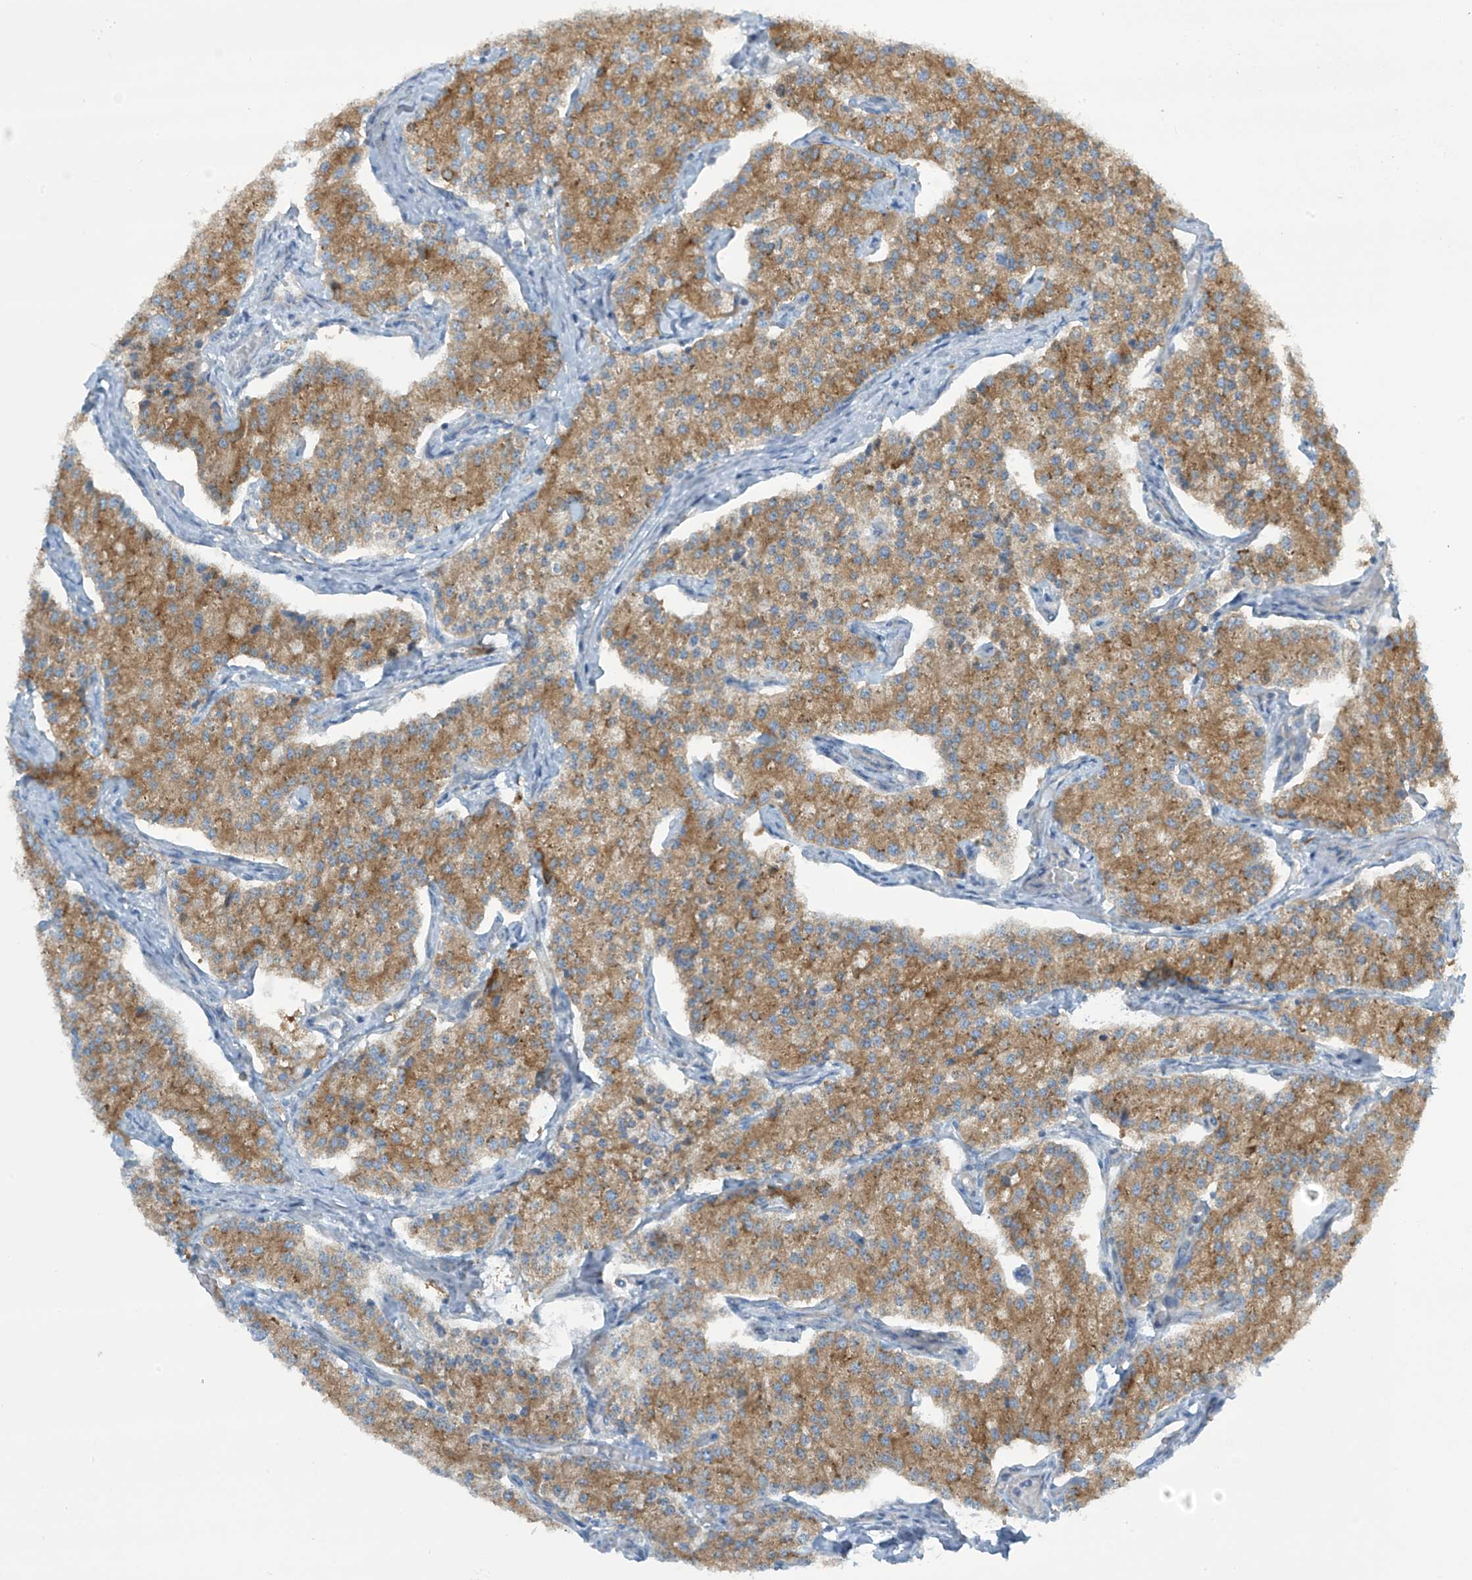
{"staining": {"intensity": "moderate", "quantity": ">75%", "location": "cytoplasmic/membranous"}, "tissue": "carcinoid", "cell_type": "Tumor cells", "image_type": "cancer", "snomed": [{"axis": "morphology", "description": "Carcinoid, malignant, NOS"}, {"axis": "topography", "description": "Colon"}], "caption": "Immunohistochemistry (DAB (3,3'-diaminobenzidine)) staining of human carcinoid reveals moderate cytoplasmic/membranous protein positivity in approximately >75% of tumor cells.", "gene": "FSD1L", "patient": {"sex": "female", "age": 52}}